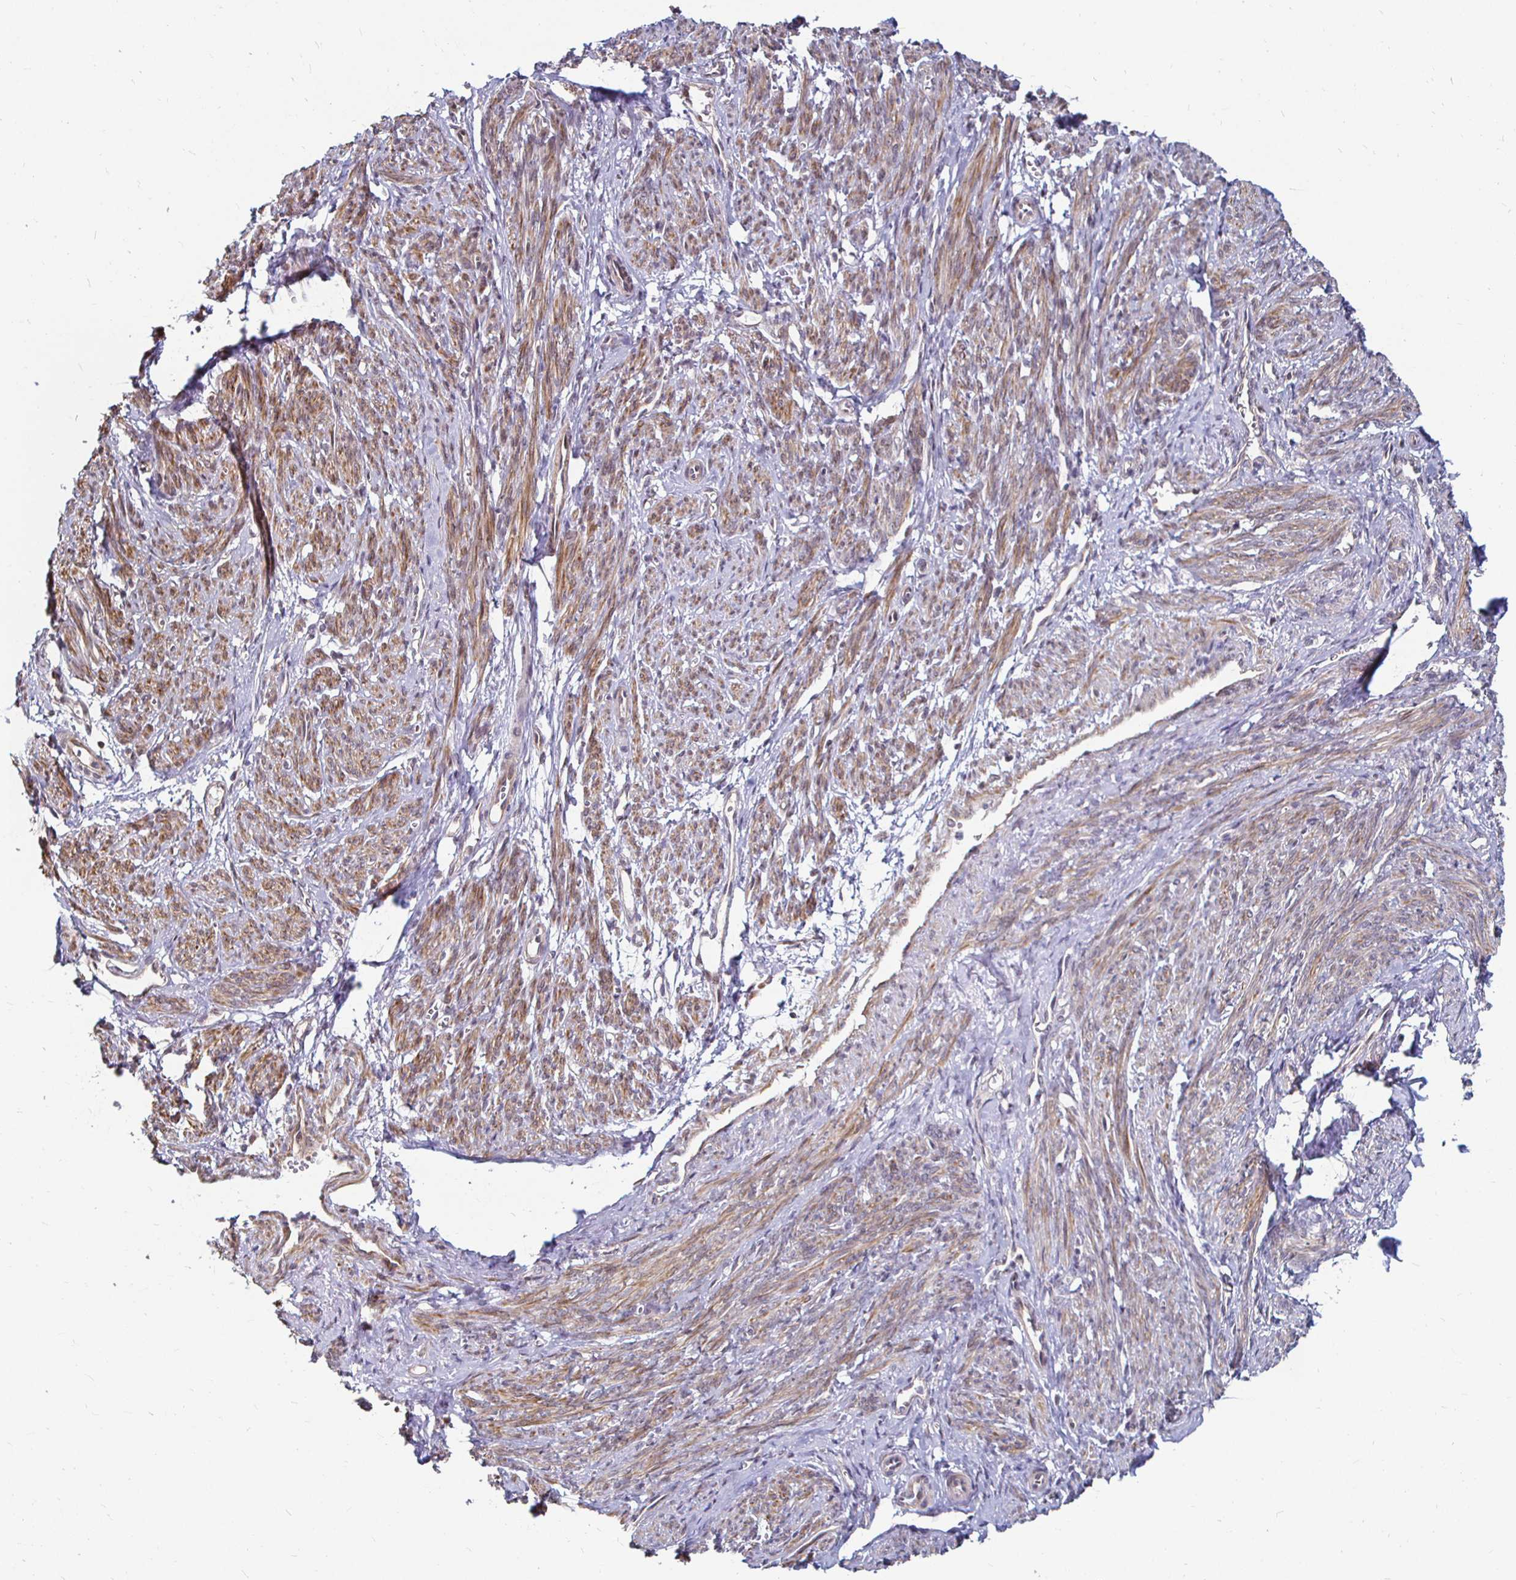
{"staining": {"intensity": "moderate", "quantity": ">75%", "location": "cytoplasmic/membranous"}, "tissue": "smooth muscle", "cell_type": "Smooth muscle cells", "image_type": "normal", "snomed": [{"axis": "morphology", "description": "Normal tissue, NOS"}, {"axis": "topography", "description": "Smooth muscle"}], "caption": "Immunohistochemical staining of unremarkable human smooth muscle displays moderate cytoplasmic/membranous protein positivity in approximately >75% of smooth muscle cells. (DAB IHC with brightfield microscopy, high magnification).", "gene": "CAPN11", "patient": {"sex": "female", "age": 65}}